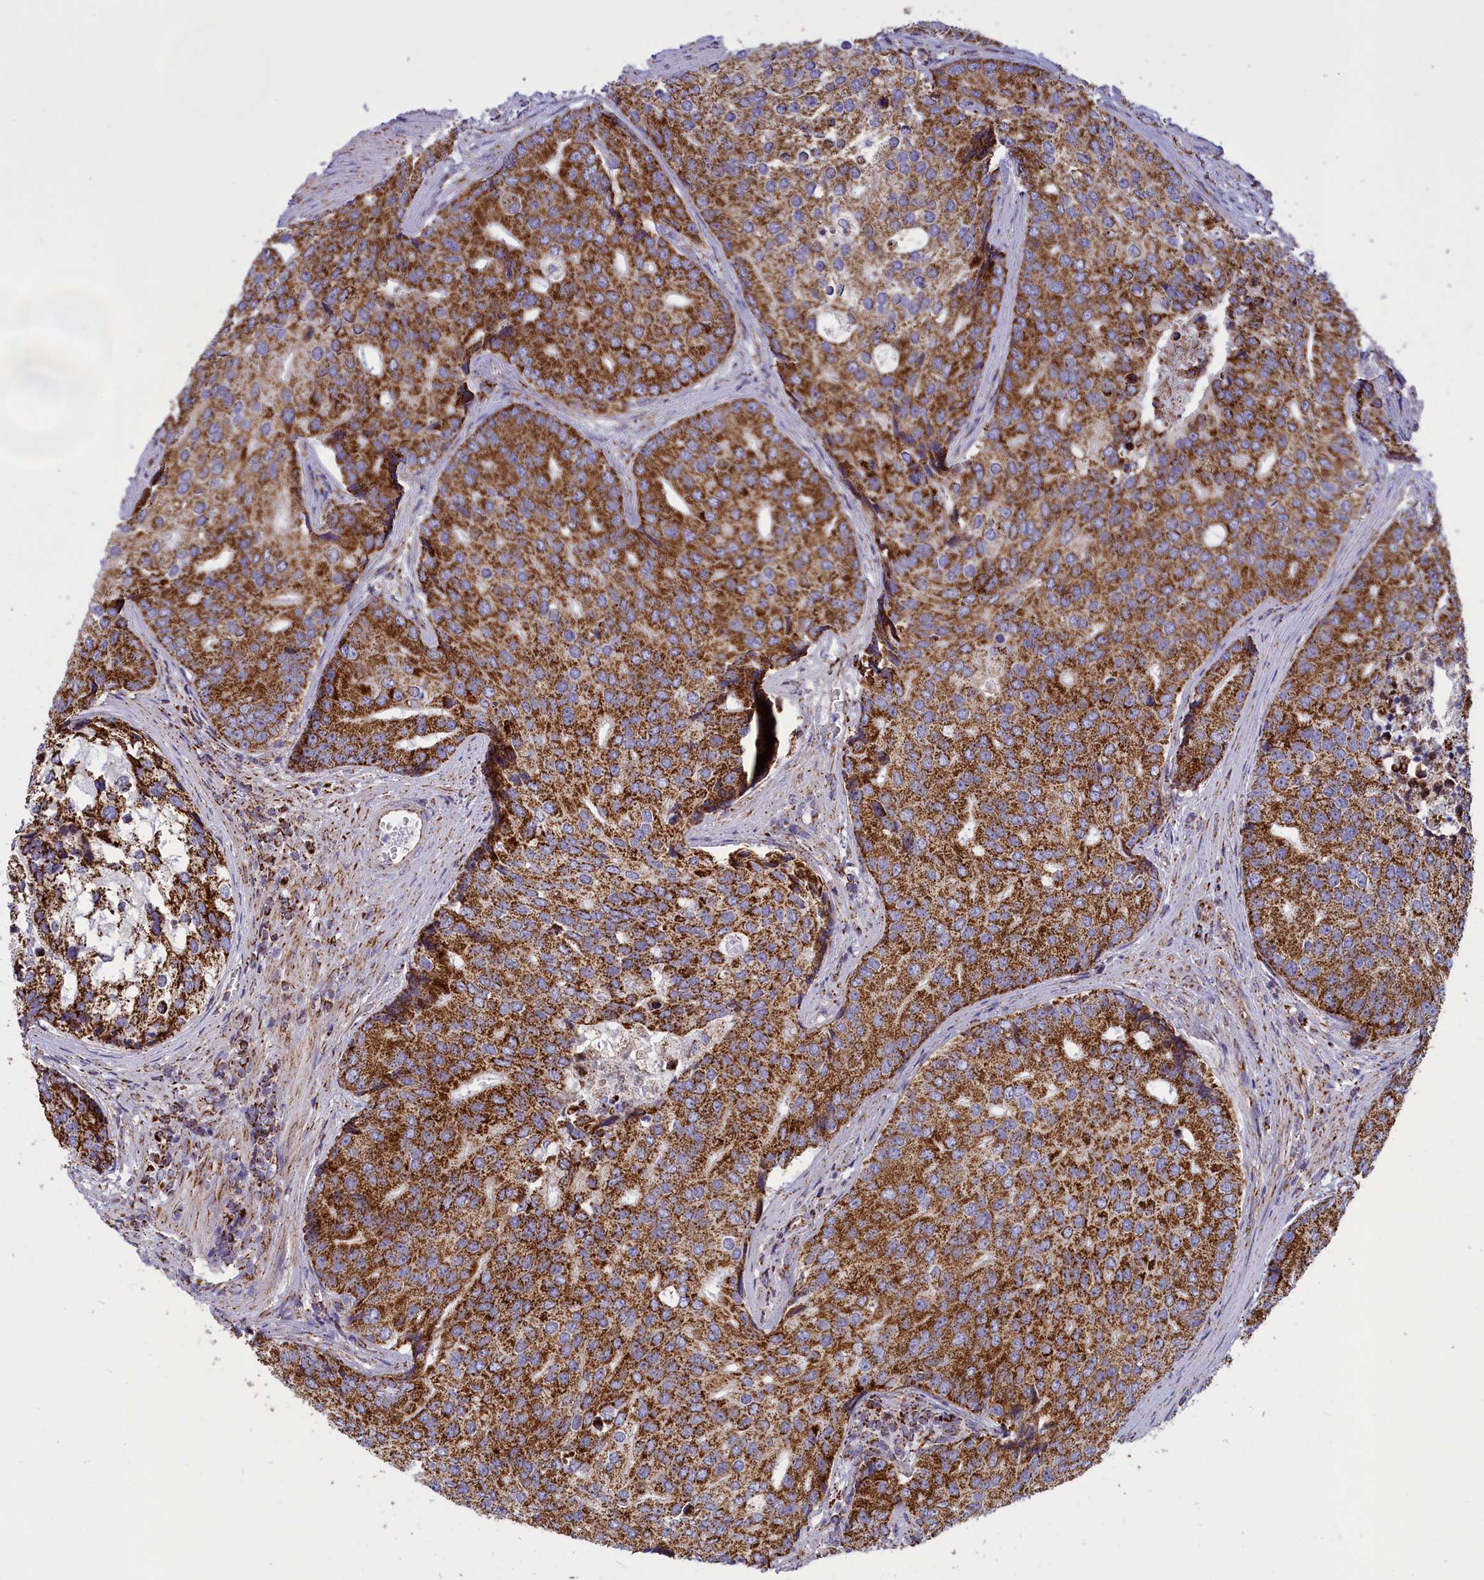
{"staining": {"intensity": "strong", "quantity": ">75%", "location": "cytoplasmic/membranous"}, "tissue": "prostate cancer", "cell_type": "Tumor cells", "image_type": "cancer", "snomed": [{"axis": "morphology", "description": "Adenocarcinoma, High grade"}, {"axis": "topography", "description": "Prostate"}], "caption": "Protein analysis of adenocarcinoma (high-grade) (prostate) tissue shows strong cytoplasmic/membranous staining in about >75% of tumor cells.", "gene": "ISOC2", "patient": {"sex": "male", "age": 62}}